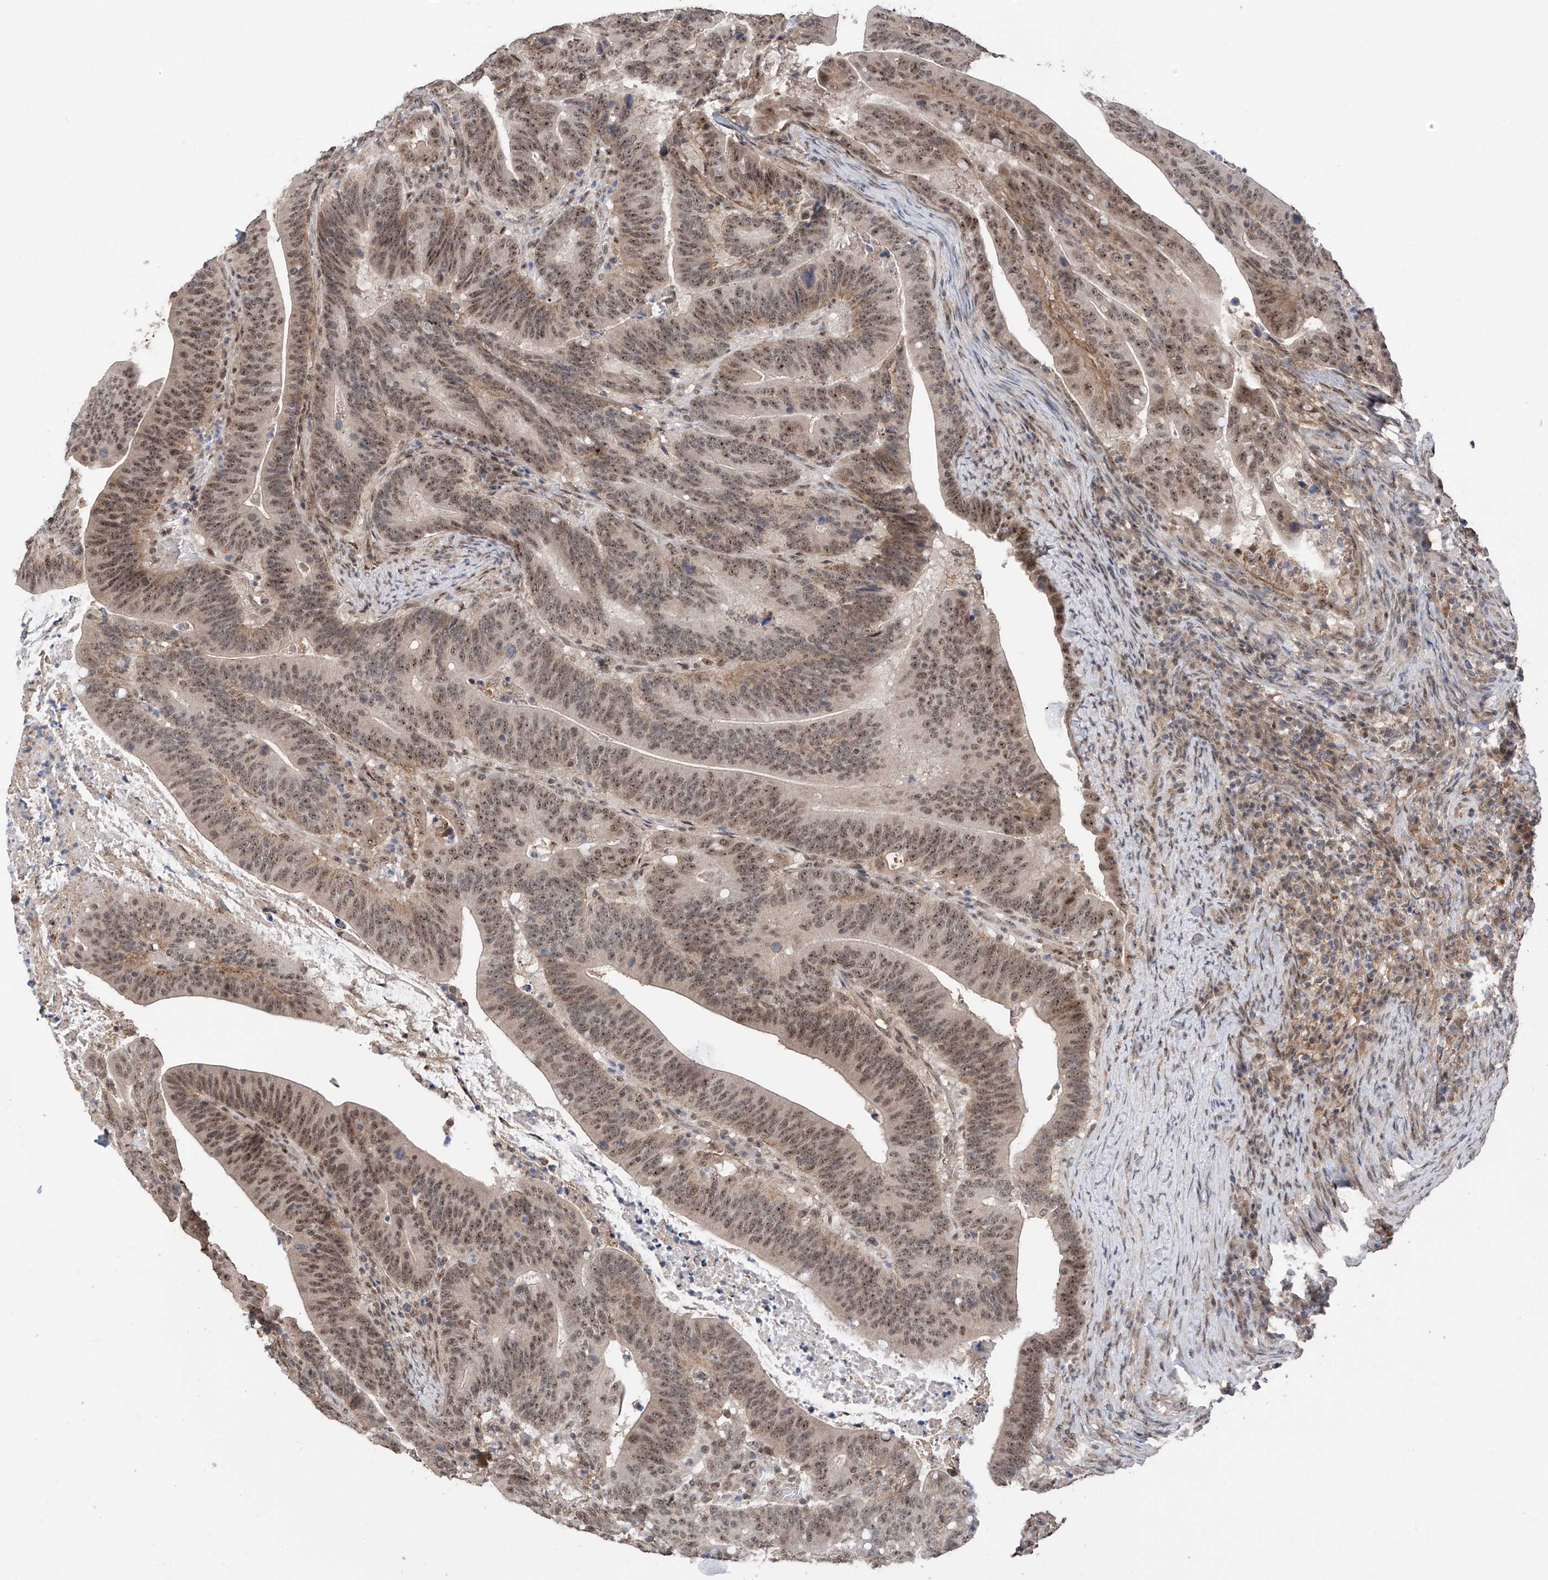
{"staining": {"intensity": "moderate", "quantity": ">75%", "location": "nuclear"}, "tissue": "colorectal cancer", "cell_type": "Tumor cells", "image_type": "cancer", "snomed": [{"axis": "morphology", "description": "Adenocarcinoma, NOS"}, {"axis": "topography", "description": "Colon"}], "caption": "There is medium levels of moderate nuclear staining in tumor cells of adenocarcinoma (colorectal), as demonstrated by immunohistochemical staining (brown color).", "gene": "C1orf131", "patient": {"sex": "female", "age": 66}}